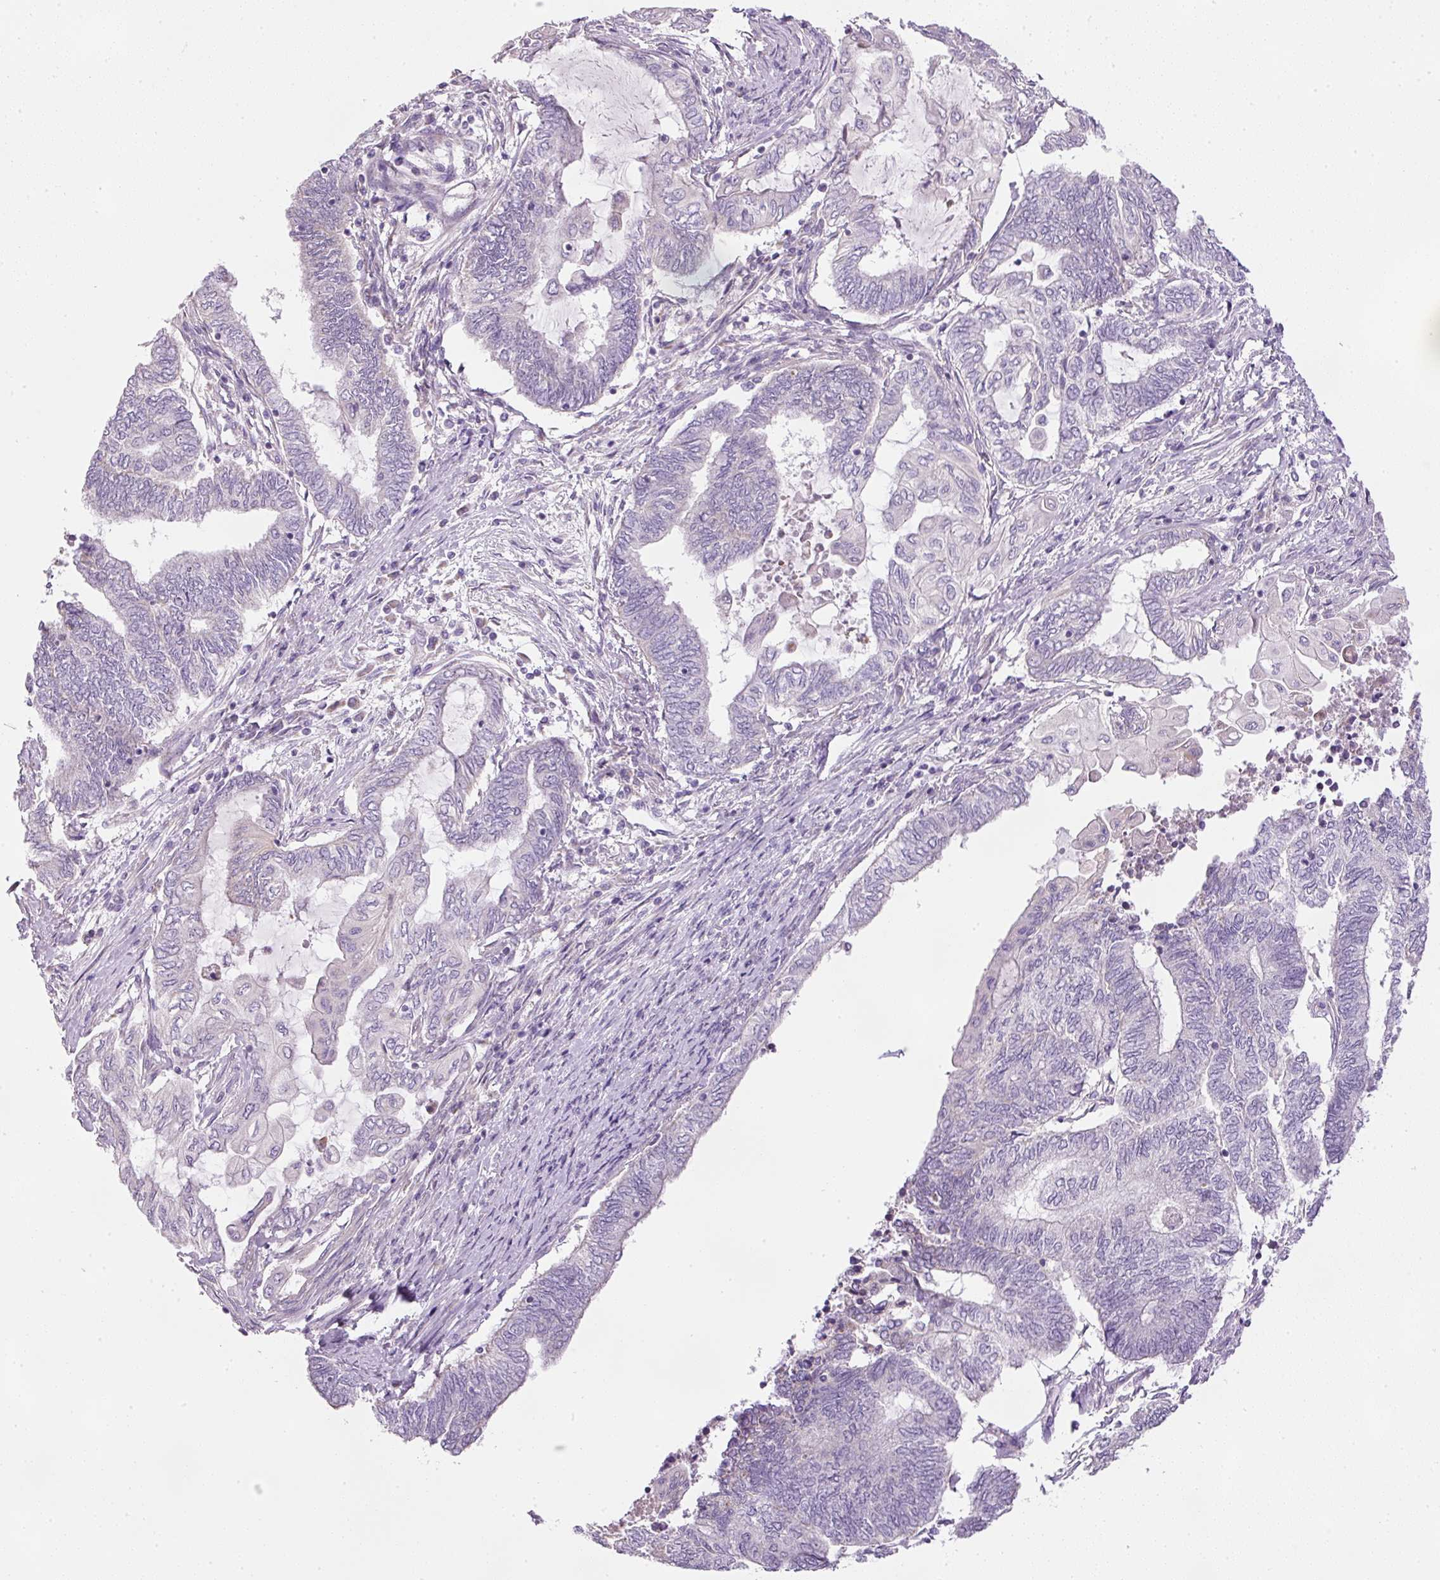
{"staining": {"intensity": "negative", "quantity": "none", "location": "none"}, "tissue": "endometrial cancer", "cell_type": "Tumor cells", "image_type": "cancer", "snomed": [{"axis": "morphology", "description": "Adenocarcinoma, NOS"}, {"axis": "topography", "description": "Uterus"}, {"axis": "topography", "description": "Endometrium"}], "caption": "Tumor cells show no significant protein expression in endometrial adenocarcinoma. (Immunohistochemistry (ihc), brightfield microscopy, high magnification).", "gene": "KPNA5", "patient": {"sex": "female", "age": 70}}